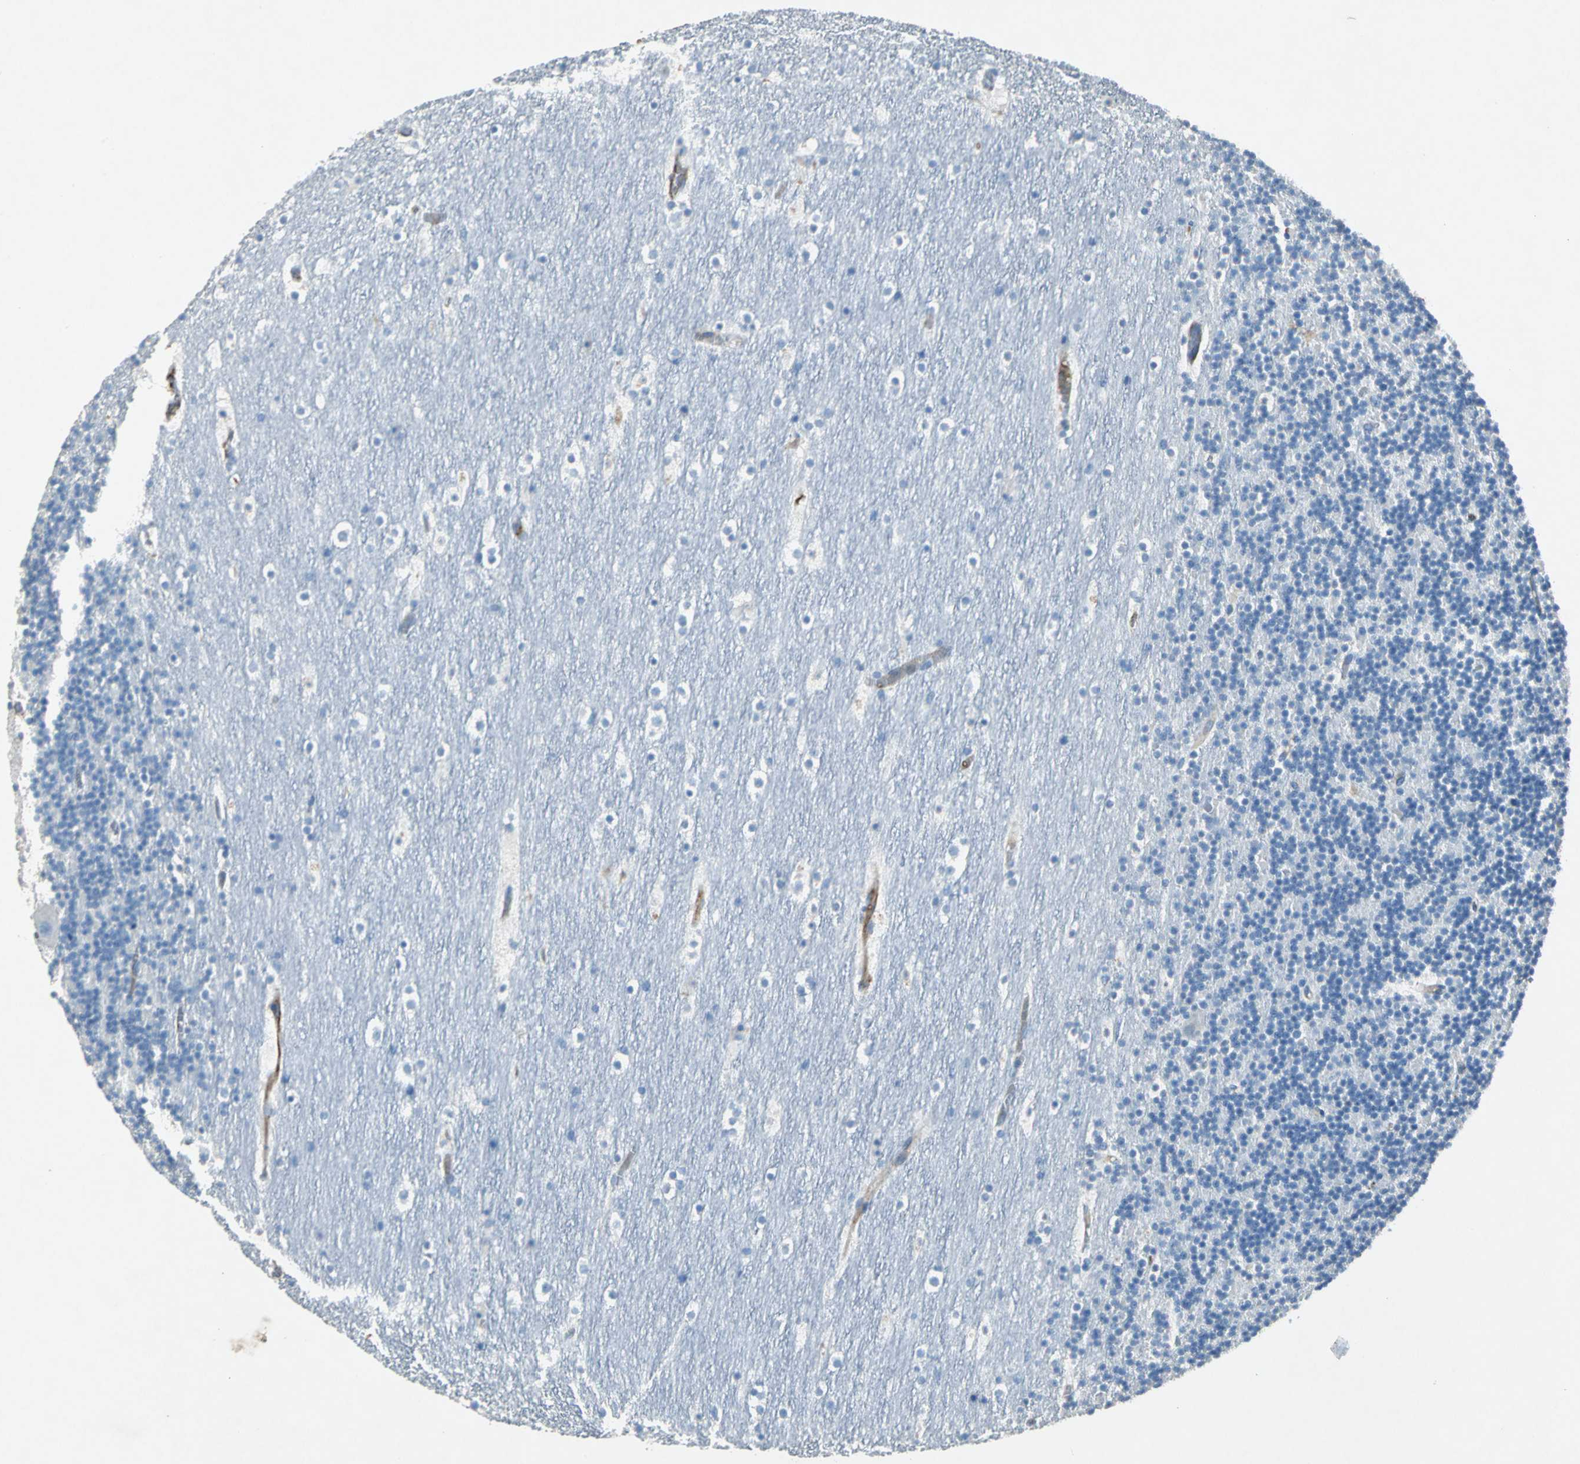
{"staining": {"intensity": "negative", "quantity": "none", "location": "none"}, "tissue": "cerebellum", "cell_type": "Cells in granular layer", "image_type": "normal", "snomed": [{"axis": "morphology", "description": "Normal tissue, NOS"}, {"axis": "topography", "description": "Cerebellum"}], "caption": "Immunohistochemistry (IHC) of benign cerebellum exhibits no expression in cells in granular layer.", "gene": "RPS13", "patient": {"sex": "male", "age": 45}}